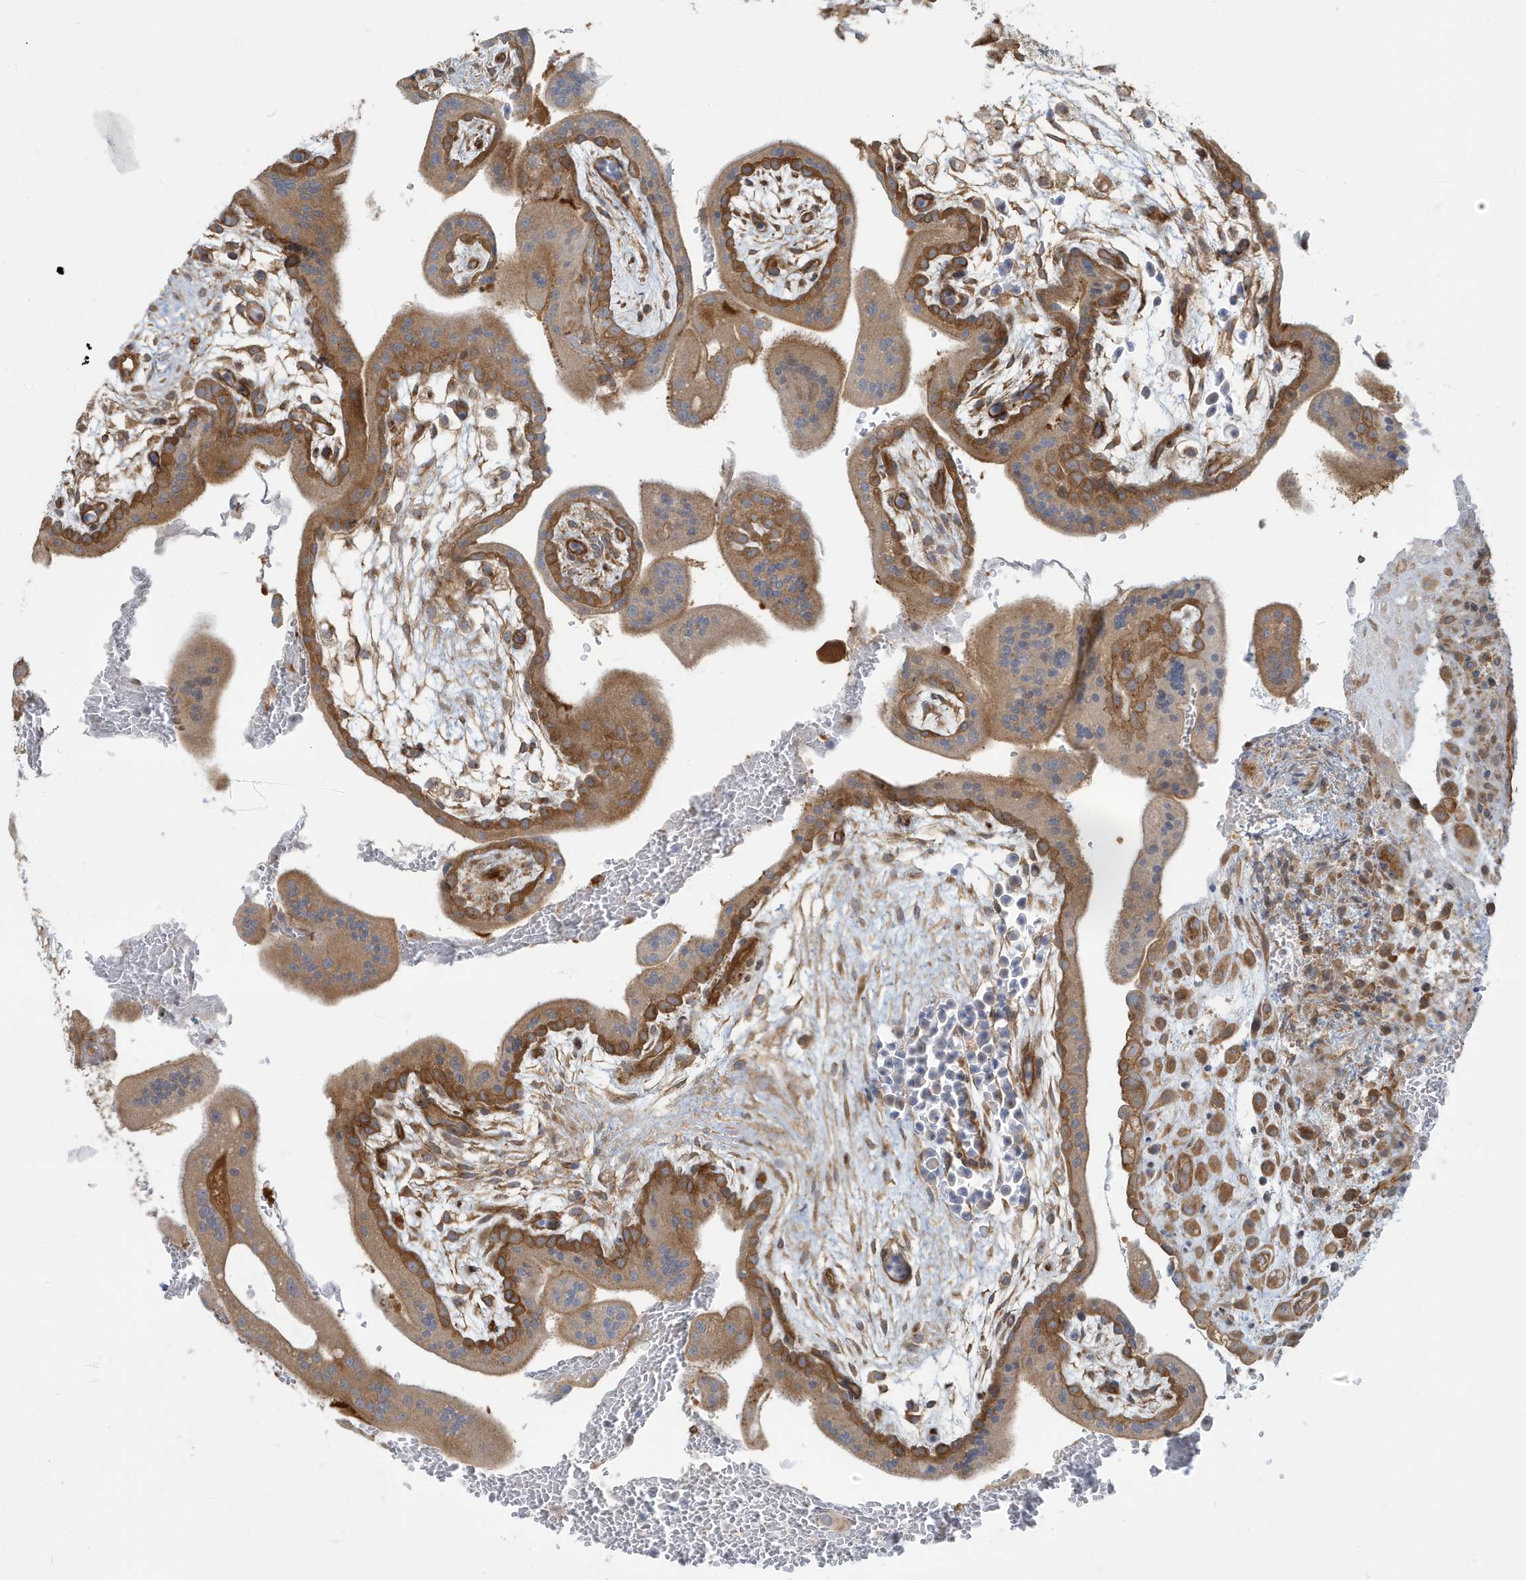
{"staining": {"intensity": "moderate", "quantity": ">75%", "location": "cytoplasmic/membranous"}, "tissue": "placenta", "cell_type": "Decidual cells", "image_type": "normal", "snomed": [{"axis": "morphology", "description": "Normal tissue, NOS"}, {"axis": "topography", "description": "Placenta"}], "caption": "Brown immunohistochemical staining in unremarkable human placenta exhibits moderate cytoplasmic/membranous staining in about >75% of decidual cells. The staining was performed using DAB, with brown indicating positive protein expression. Nuclei are stained blue with hematoxylin.", "gene": "ATP23", "patient": {"sex": "female", "age": 35}}